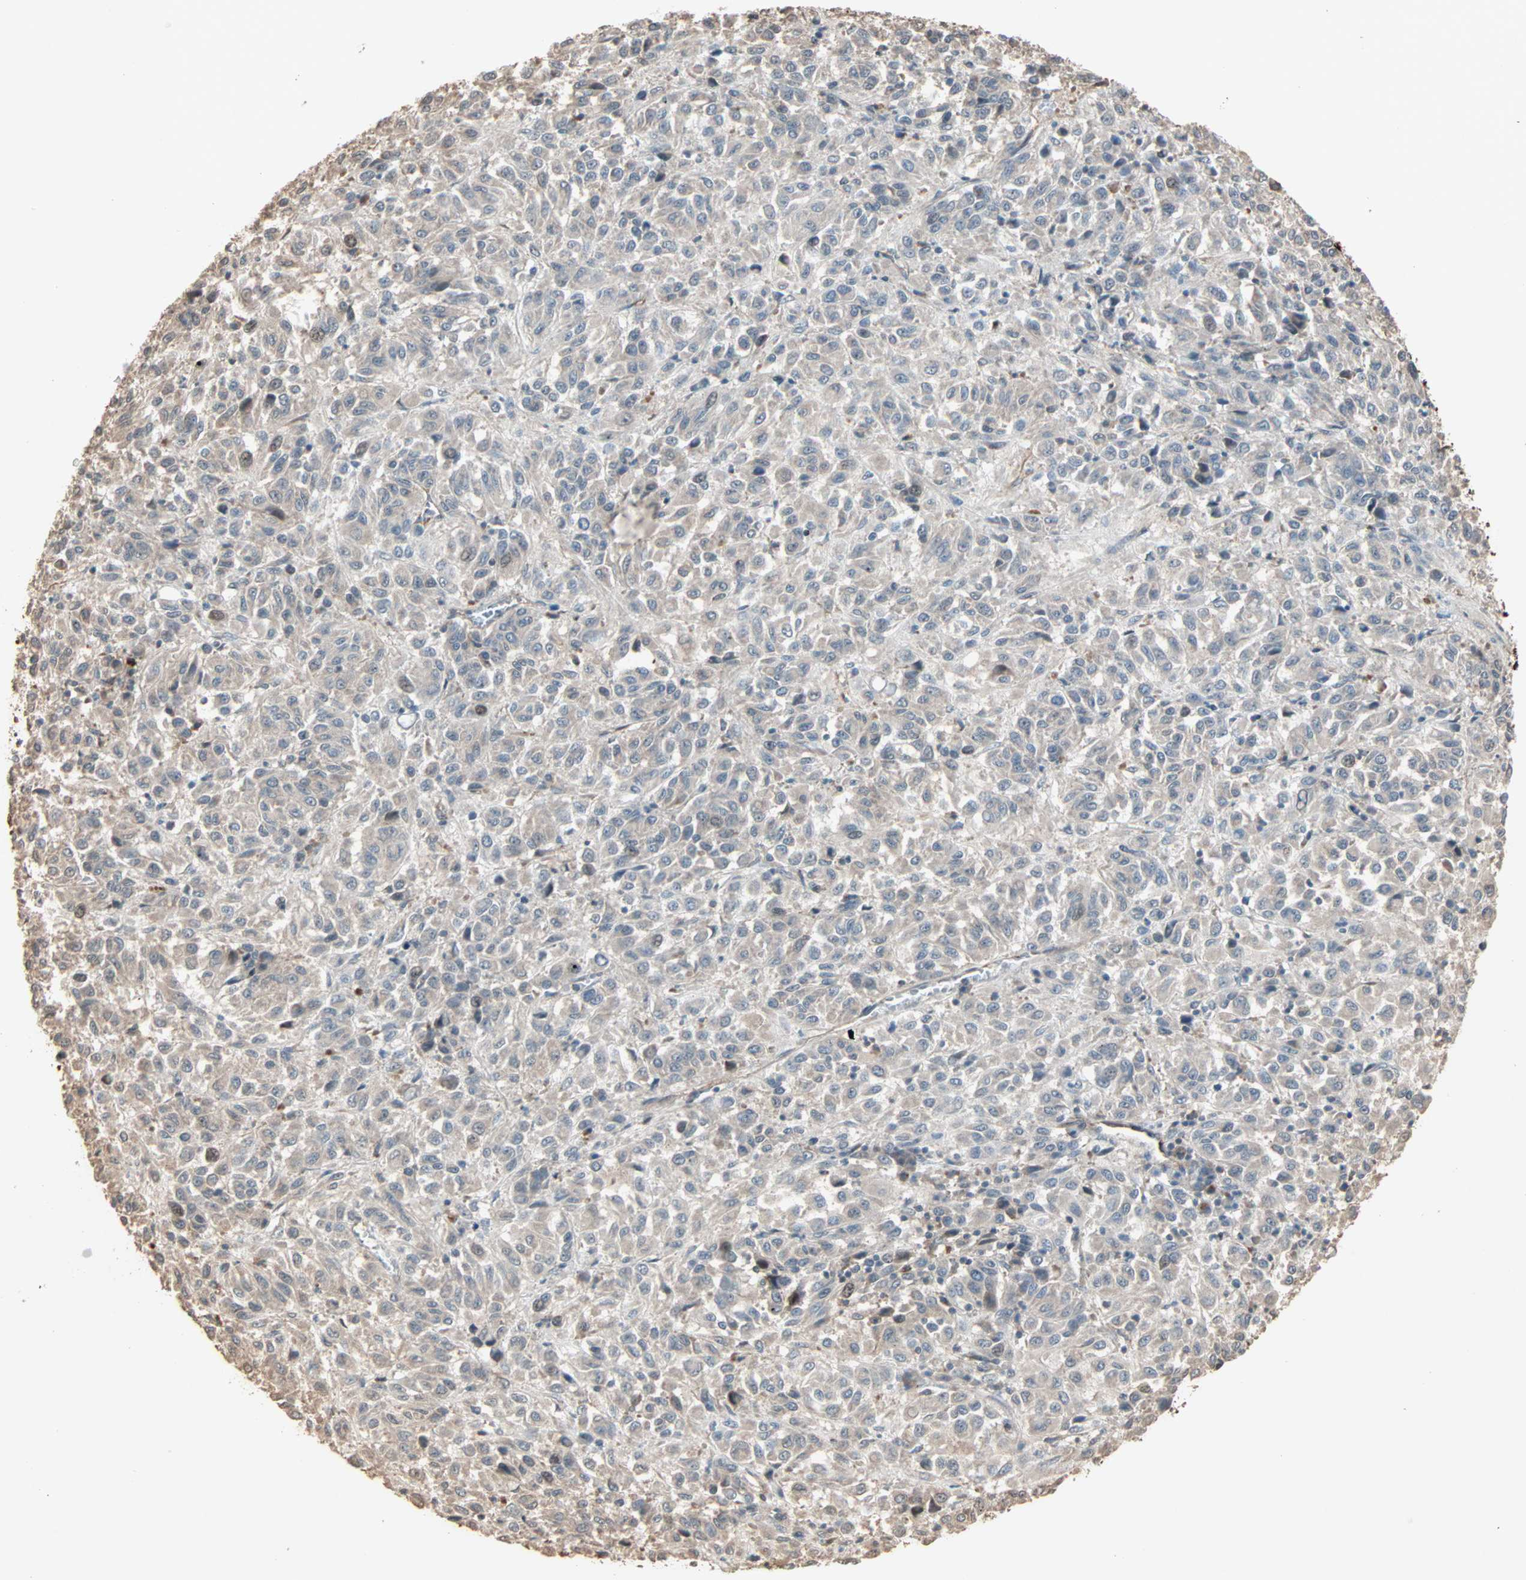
{"staining": {"intensity": "weak", "quantity": "<25%", "location": "cytoplasmic/membranous"}, "tissue": "melanoma", "cell_type": "Tumor cells", "image_type": "cancer", "snomed": [{"axis": "morphology", "description": "Malignant melanoma, Metastatic site"}, {"axis": "topography", "description": "Lung"}], "caption": "A micrograph of human melanoma is negative for staining in tumor cells.", "gene": "CALCRL", "patient": {"sex": "male", "age": 64}}